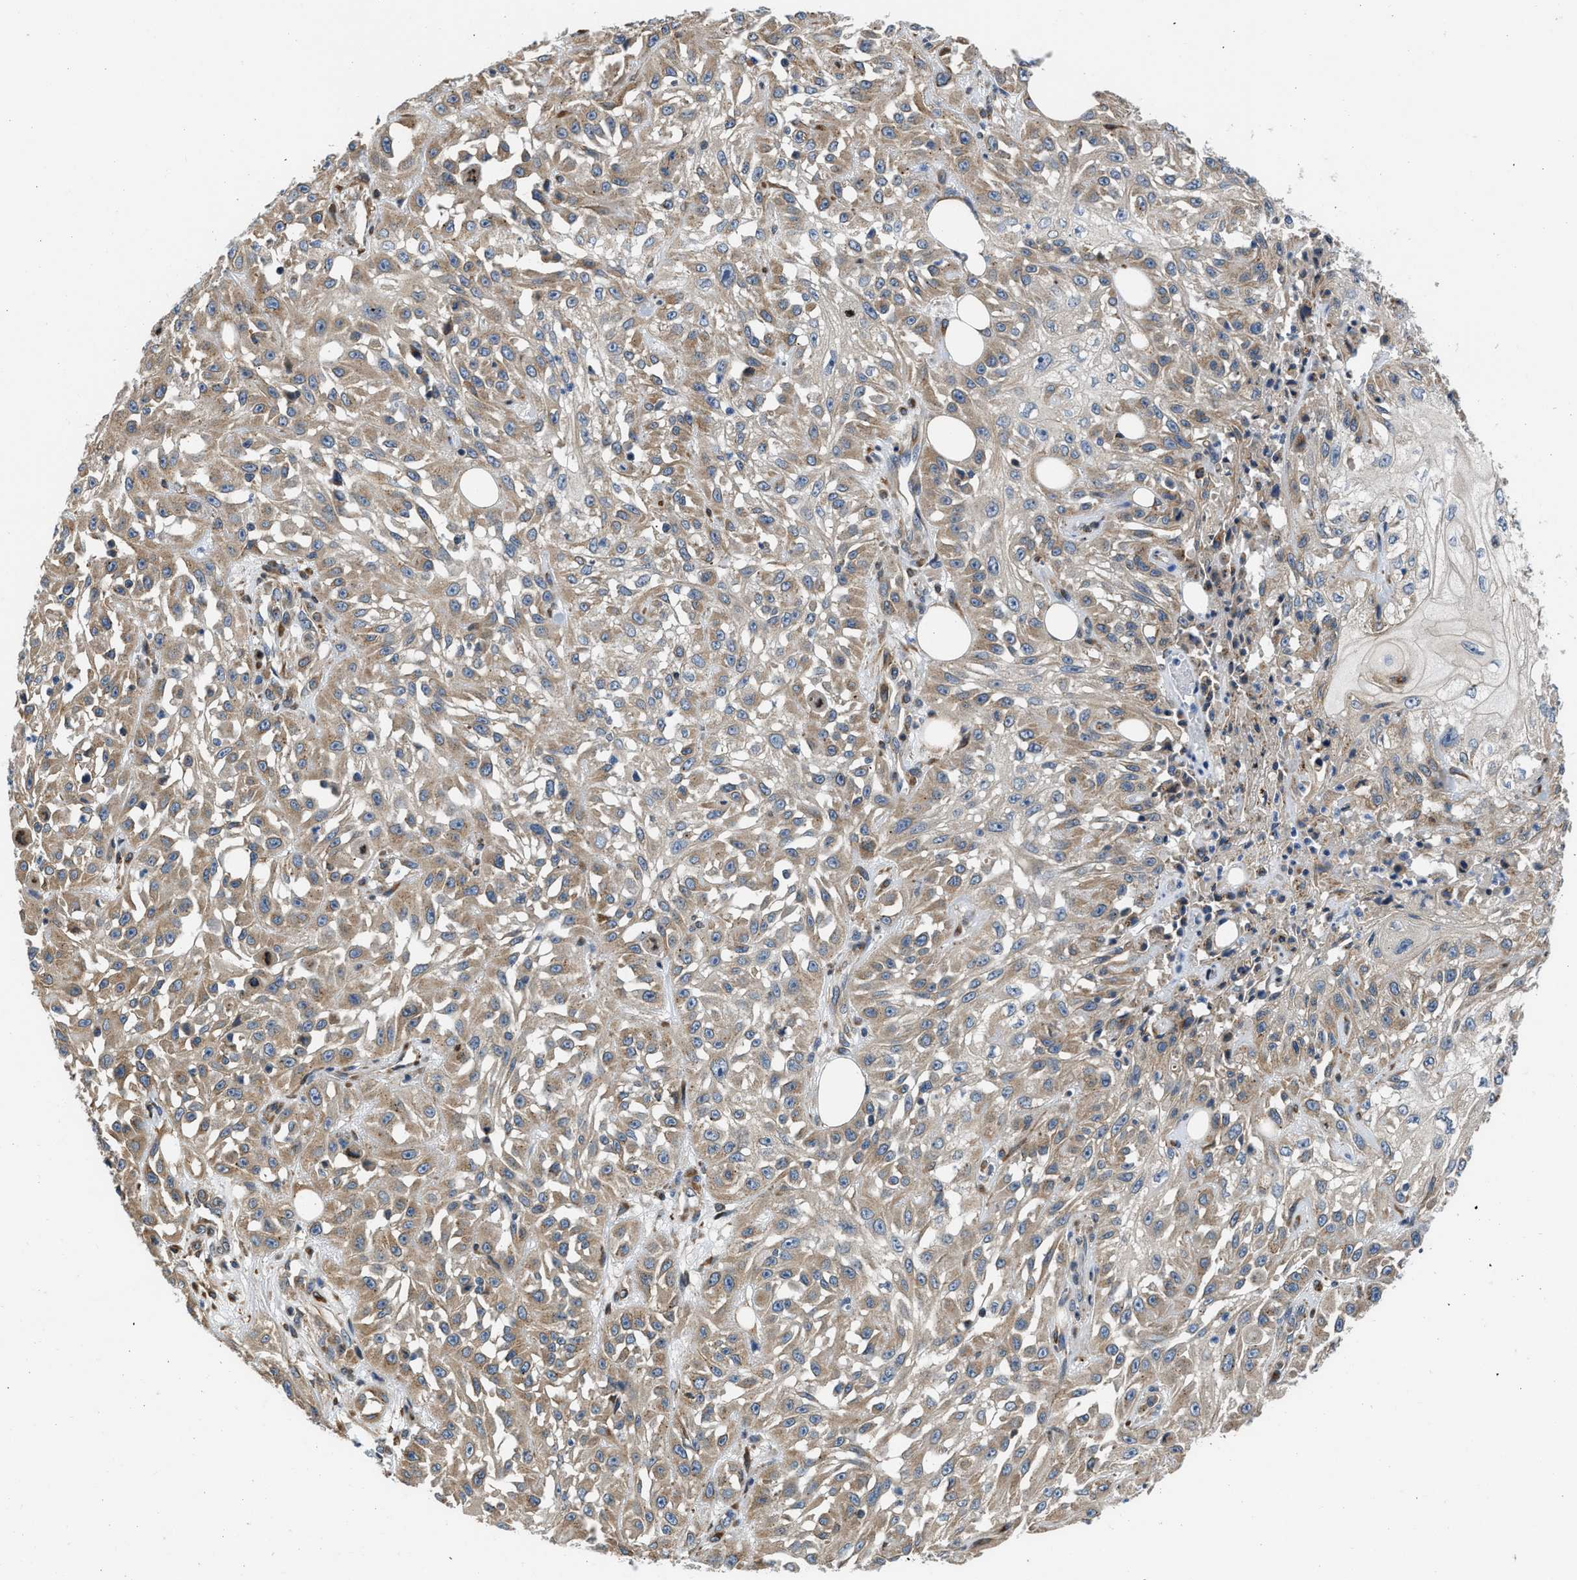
{"staining": {"intensity": "moderate", "quantity": ">75%", "location": "cytoplasmic/membranous"}, "tissue": "skin cancer", "cell_type": "Tumor cells", "image_type": "cancer", "snomed": [{"axis": "morphology", "description": "Squamous cell carcinoma, NOS"}, {"axis": "morphology", "description": "Squamous cell carcinoma, metastatic, NOS"}, {"axis": "topography", "description": "Skin"}, {"axis": "topography", "description": "Lymph node"}], "caption": "Moderate cytoplasmic/membranous protein expression is appreciated in approximately >75% of tumor cells in skin cancer (squamous cell carcinoma). (Stains: DAB in brown, nuclei in blue, Microscopy: brightfield microscopy at high magnification).", "gene": "ARL6IP5", "patient": {"sex": "male", "age": 75}}